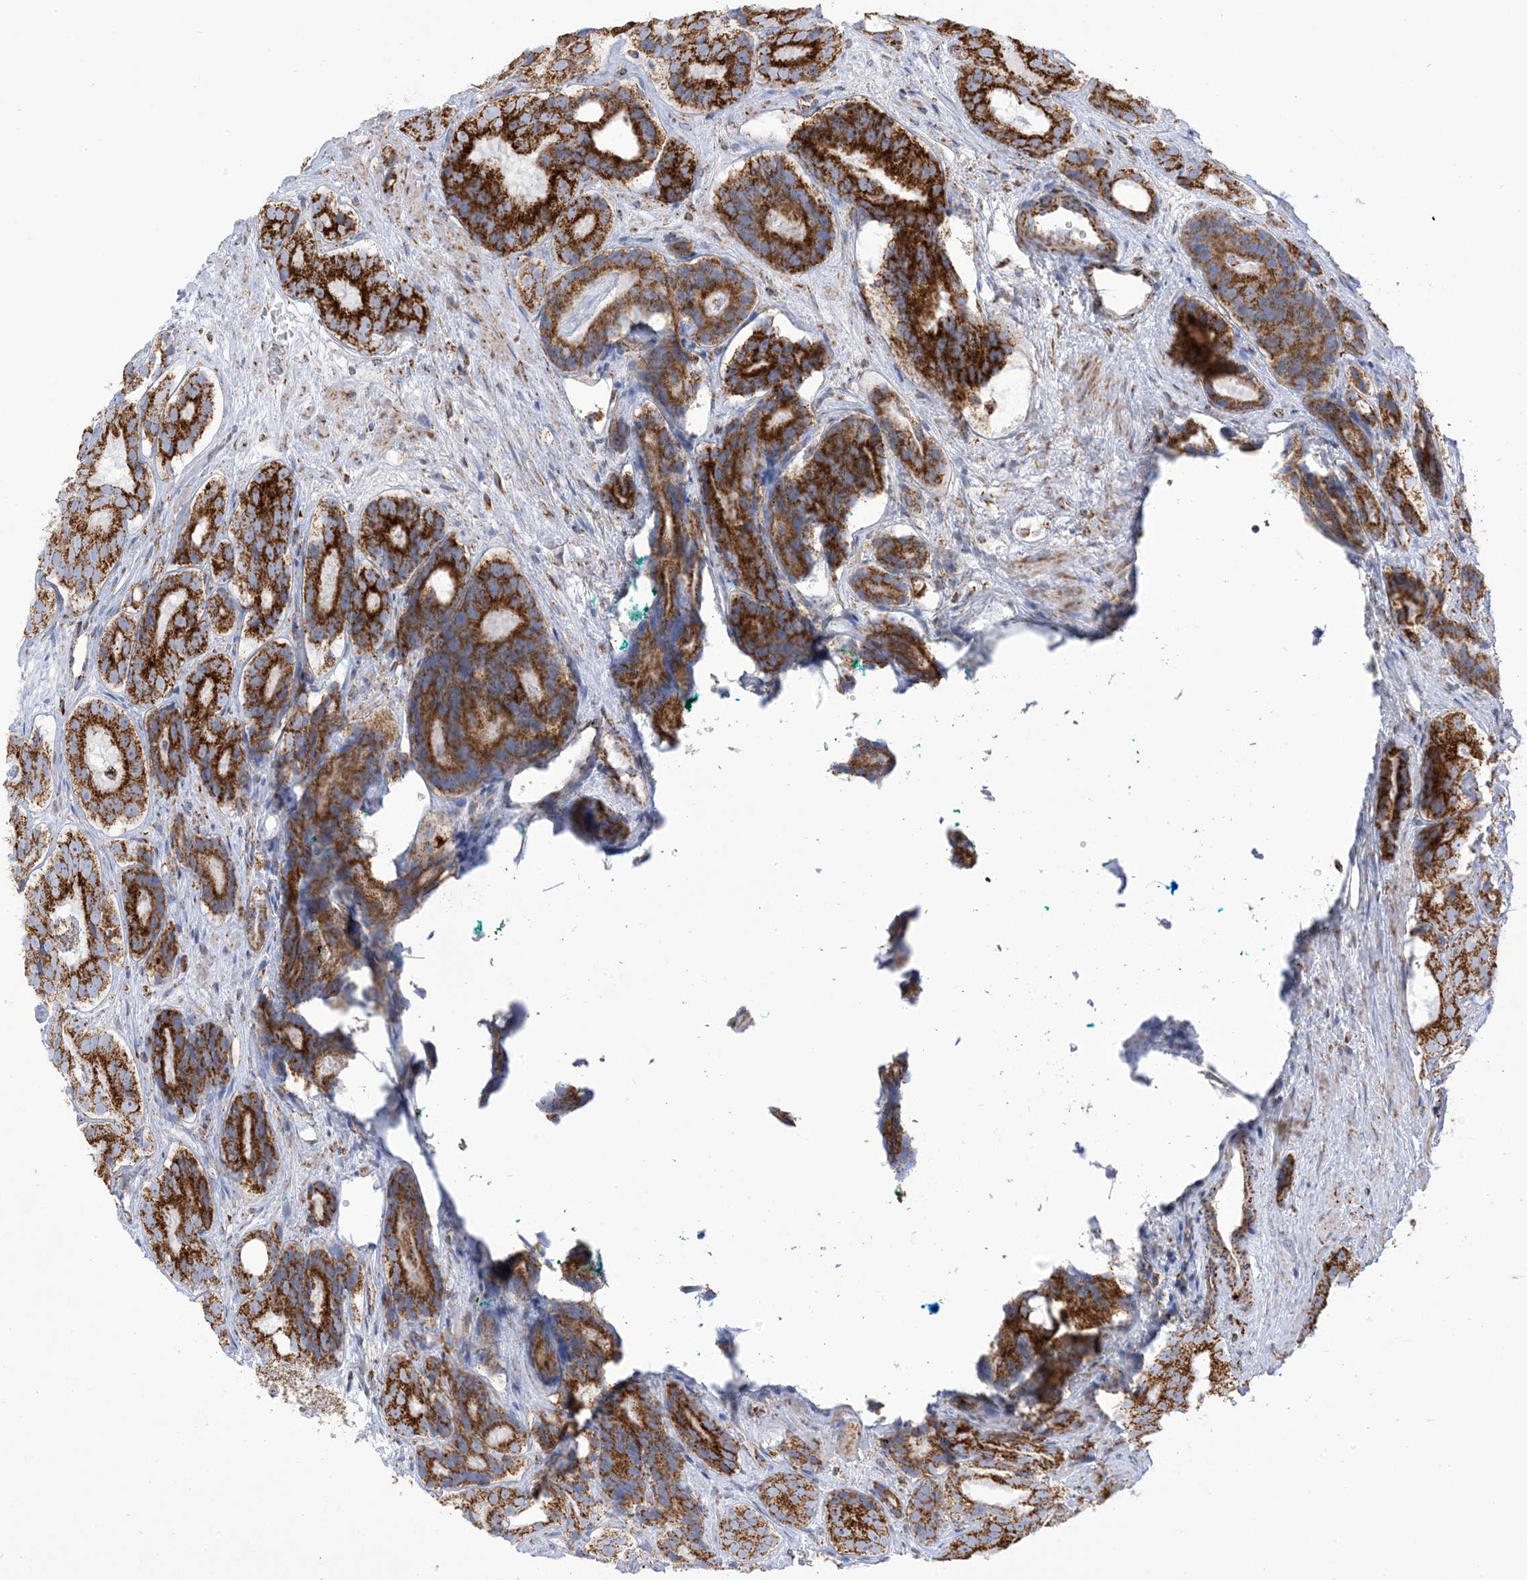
{"staining": {"intensity": "strong", "quantity": ">75%", "location": "cytoplasmic/membranous"}, "tissue": "prostate cancer", "cell_type": "Tumor cells", "image_type": "cancer", "snomed": [{"axis": "morphology", "description": "Adenocarcinoma, High grade"}, {"axis": "topography", "description": "Prostate"}], "caption": "Human prostate high-grade adenocarcinoma stained with a protein marker exhibits strong staining in tumor cells.", "gene": "SAMM50", "patient": {"sex": "male", "age": 56}}